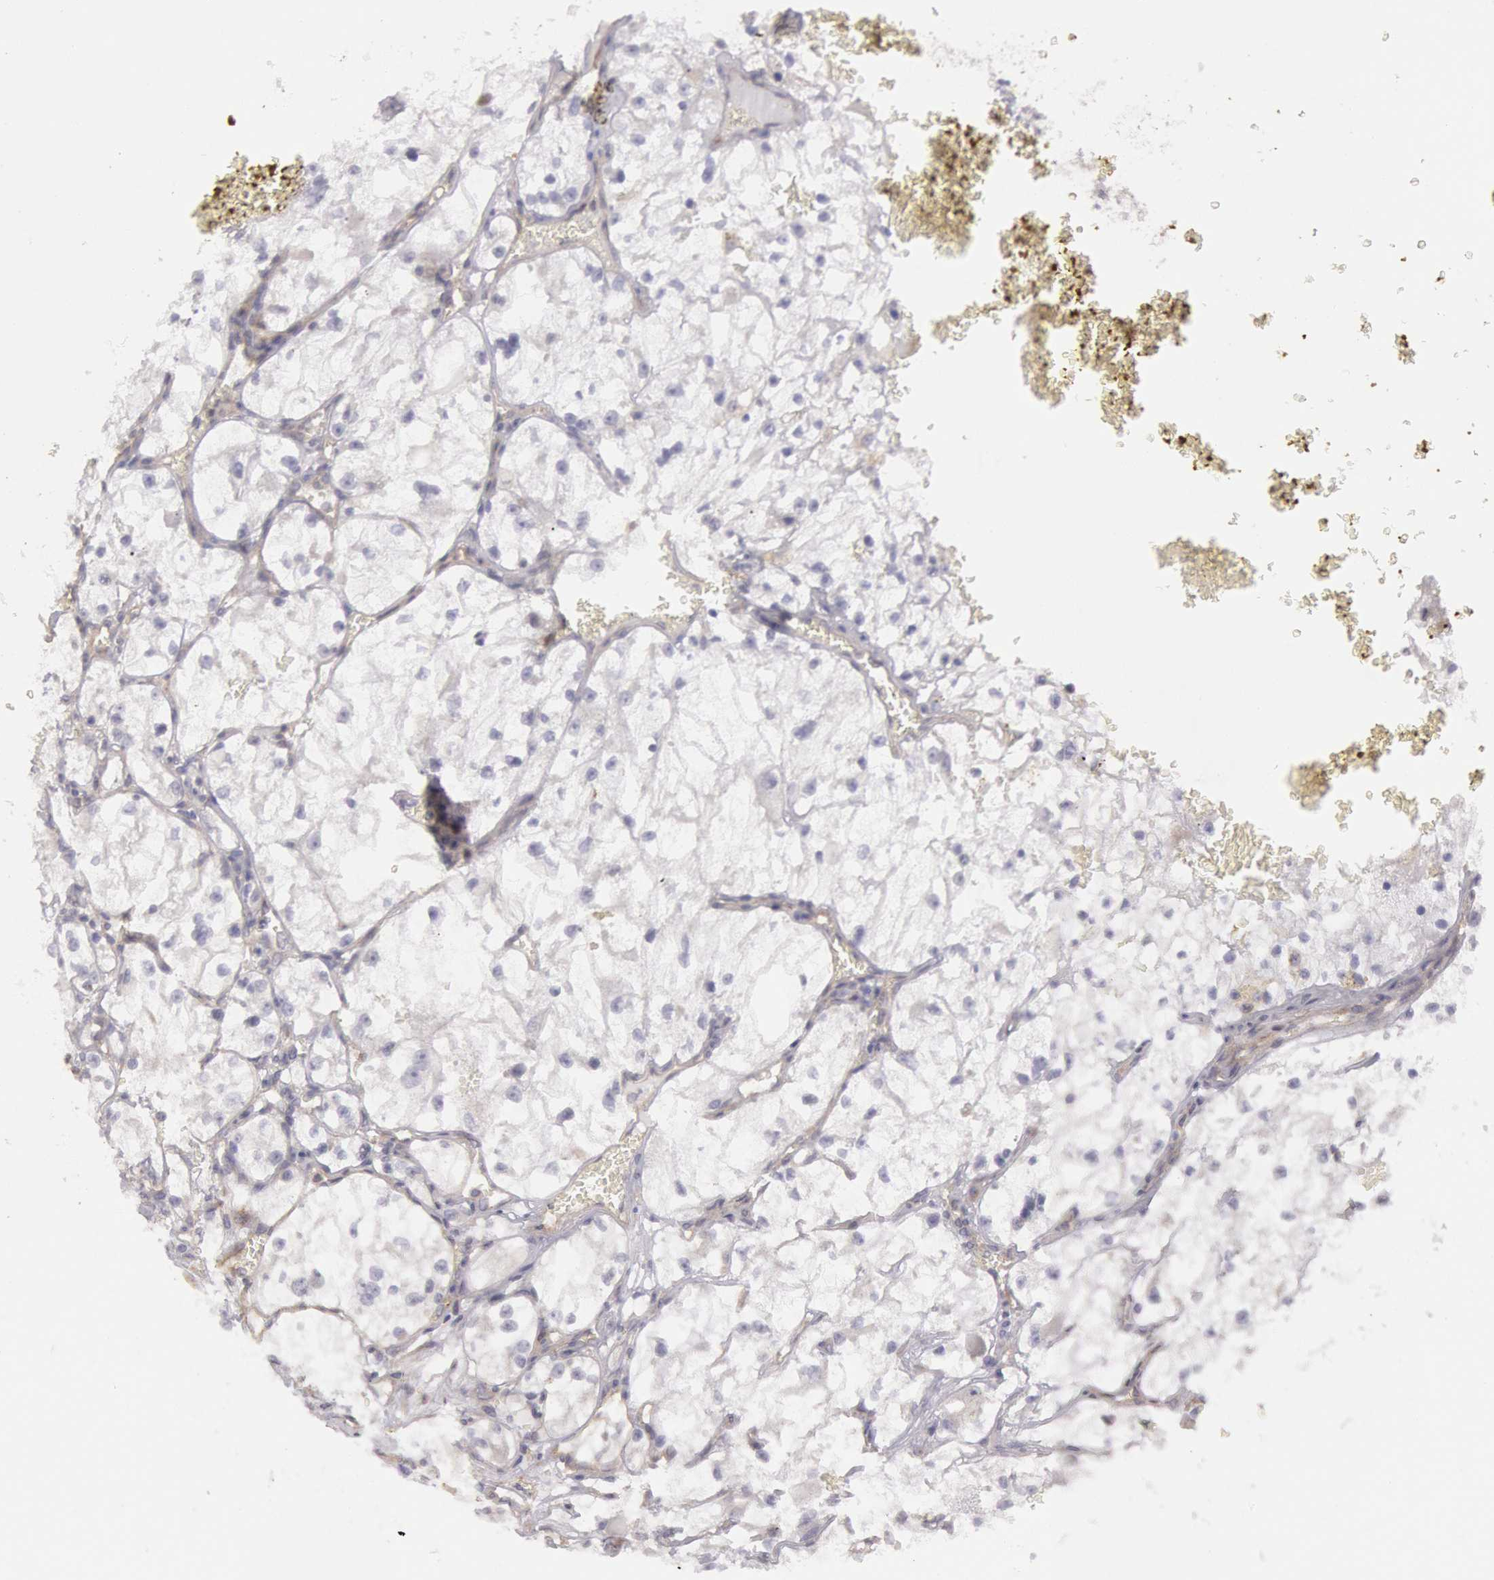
{"staining": {"intensity": "negative", "quantity": "none", "location": "none"}, "tissue": "renal cancer", "cell_type": "Tumor cells", "image_type": "cancer", "snomed": [{"axis": "morphology", "description": "Adenocarcinoma, NOS"}, {"axis": "topography", "description": "Kidney"}], "caption": "High power microscopy image of an immunohistochemistry histopathology image of adenocarcinoma (renal), revealing no significant staining in tumor cells.", "gene": "AMOTL1", "patient": {"sex": "male", "age": 61}}